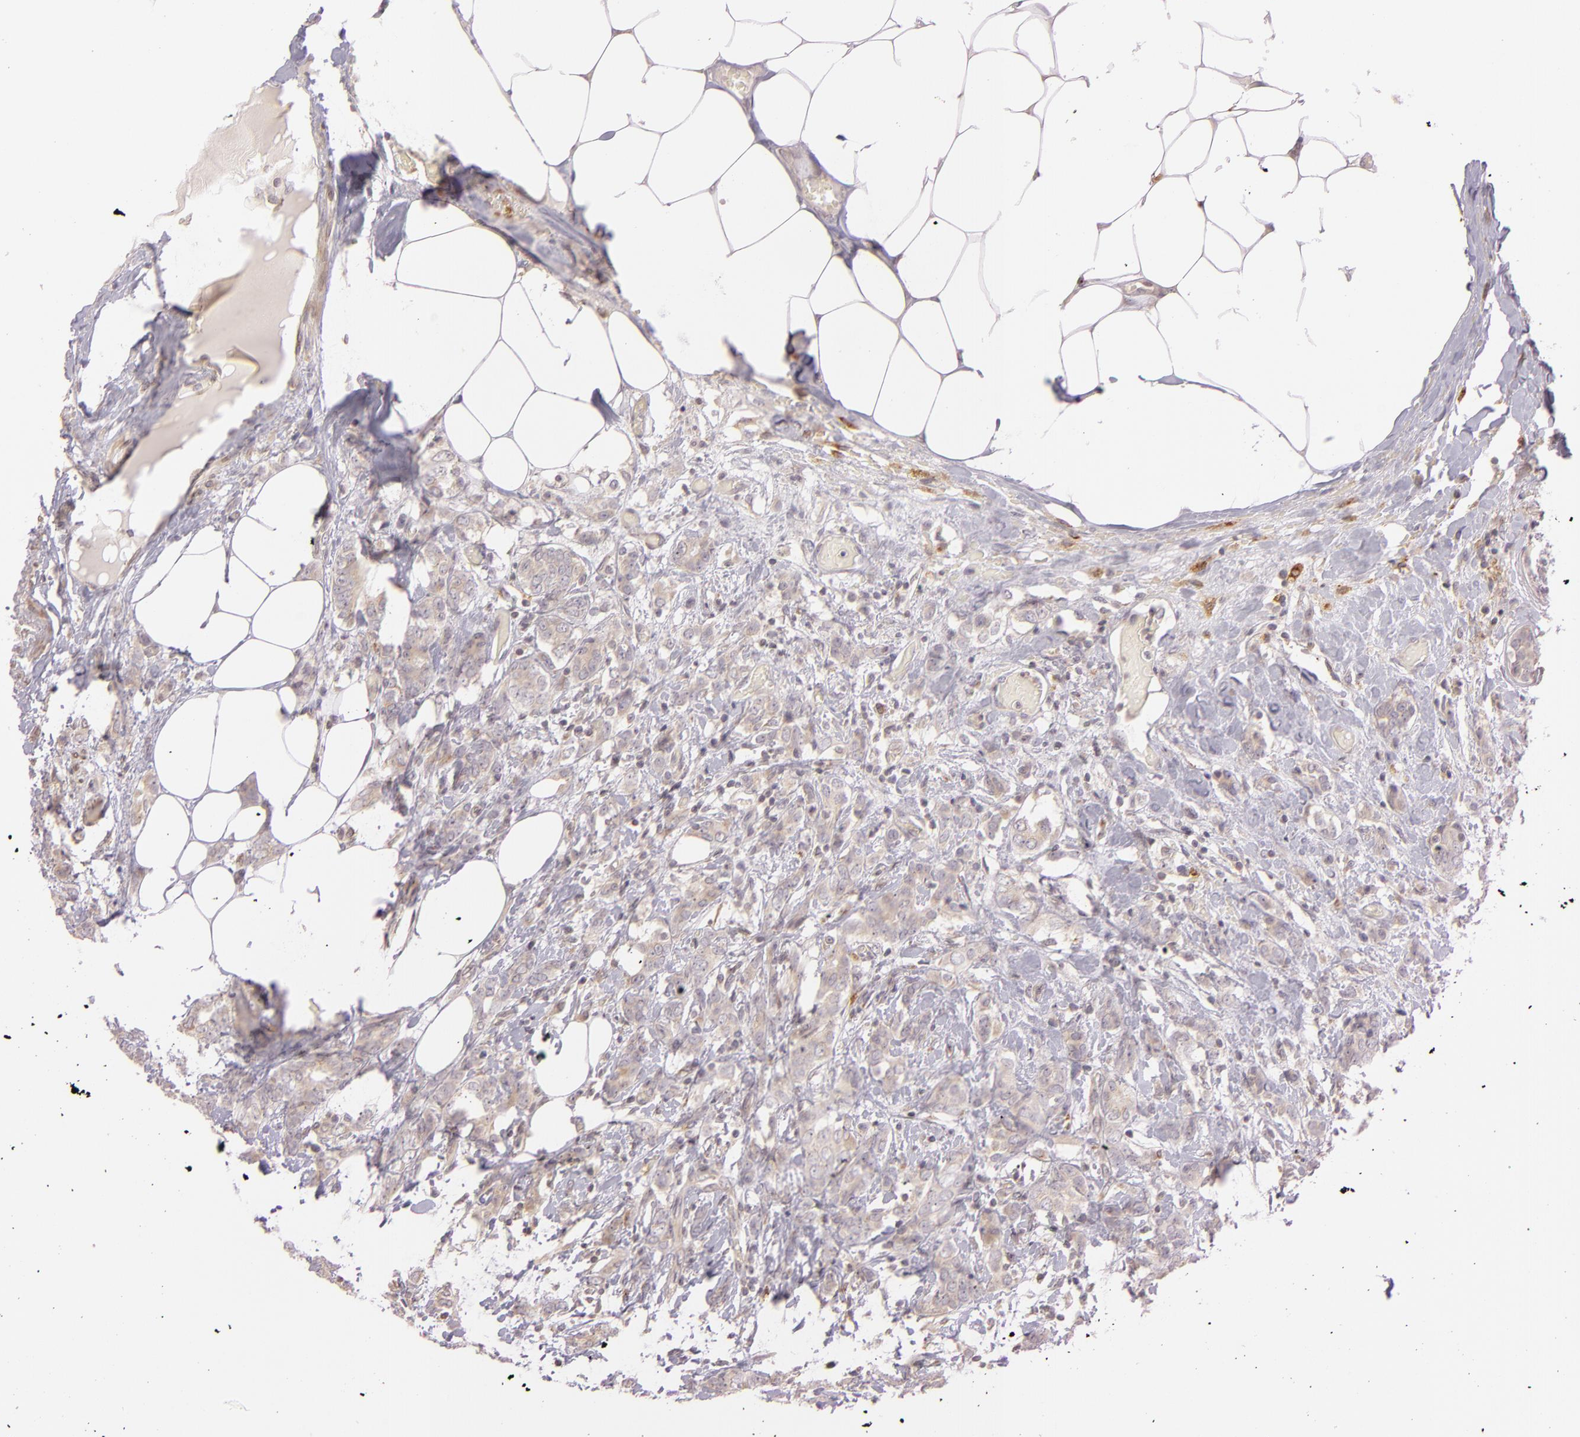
{"staining": {"intensity": "moderate", "quantity": ">75%", "location": "cytoplasmic/membranous"}, "tissue": "breast cancer", "cell_type": "Tumor cells", "image_type": "cancer", "snomed": [{"axis": "morphology", "description": "Duct carcinoma"}, {"axis": "topography", "description": "Breast"}], "caption": "The image reveals a brown stain indicating the presence of a protein in the cytoplasmic/membranous of tumor cells in breast cancer.", "gene": "LGMN", "patient": {"sex": "female", "age": 53}}